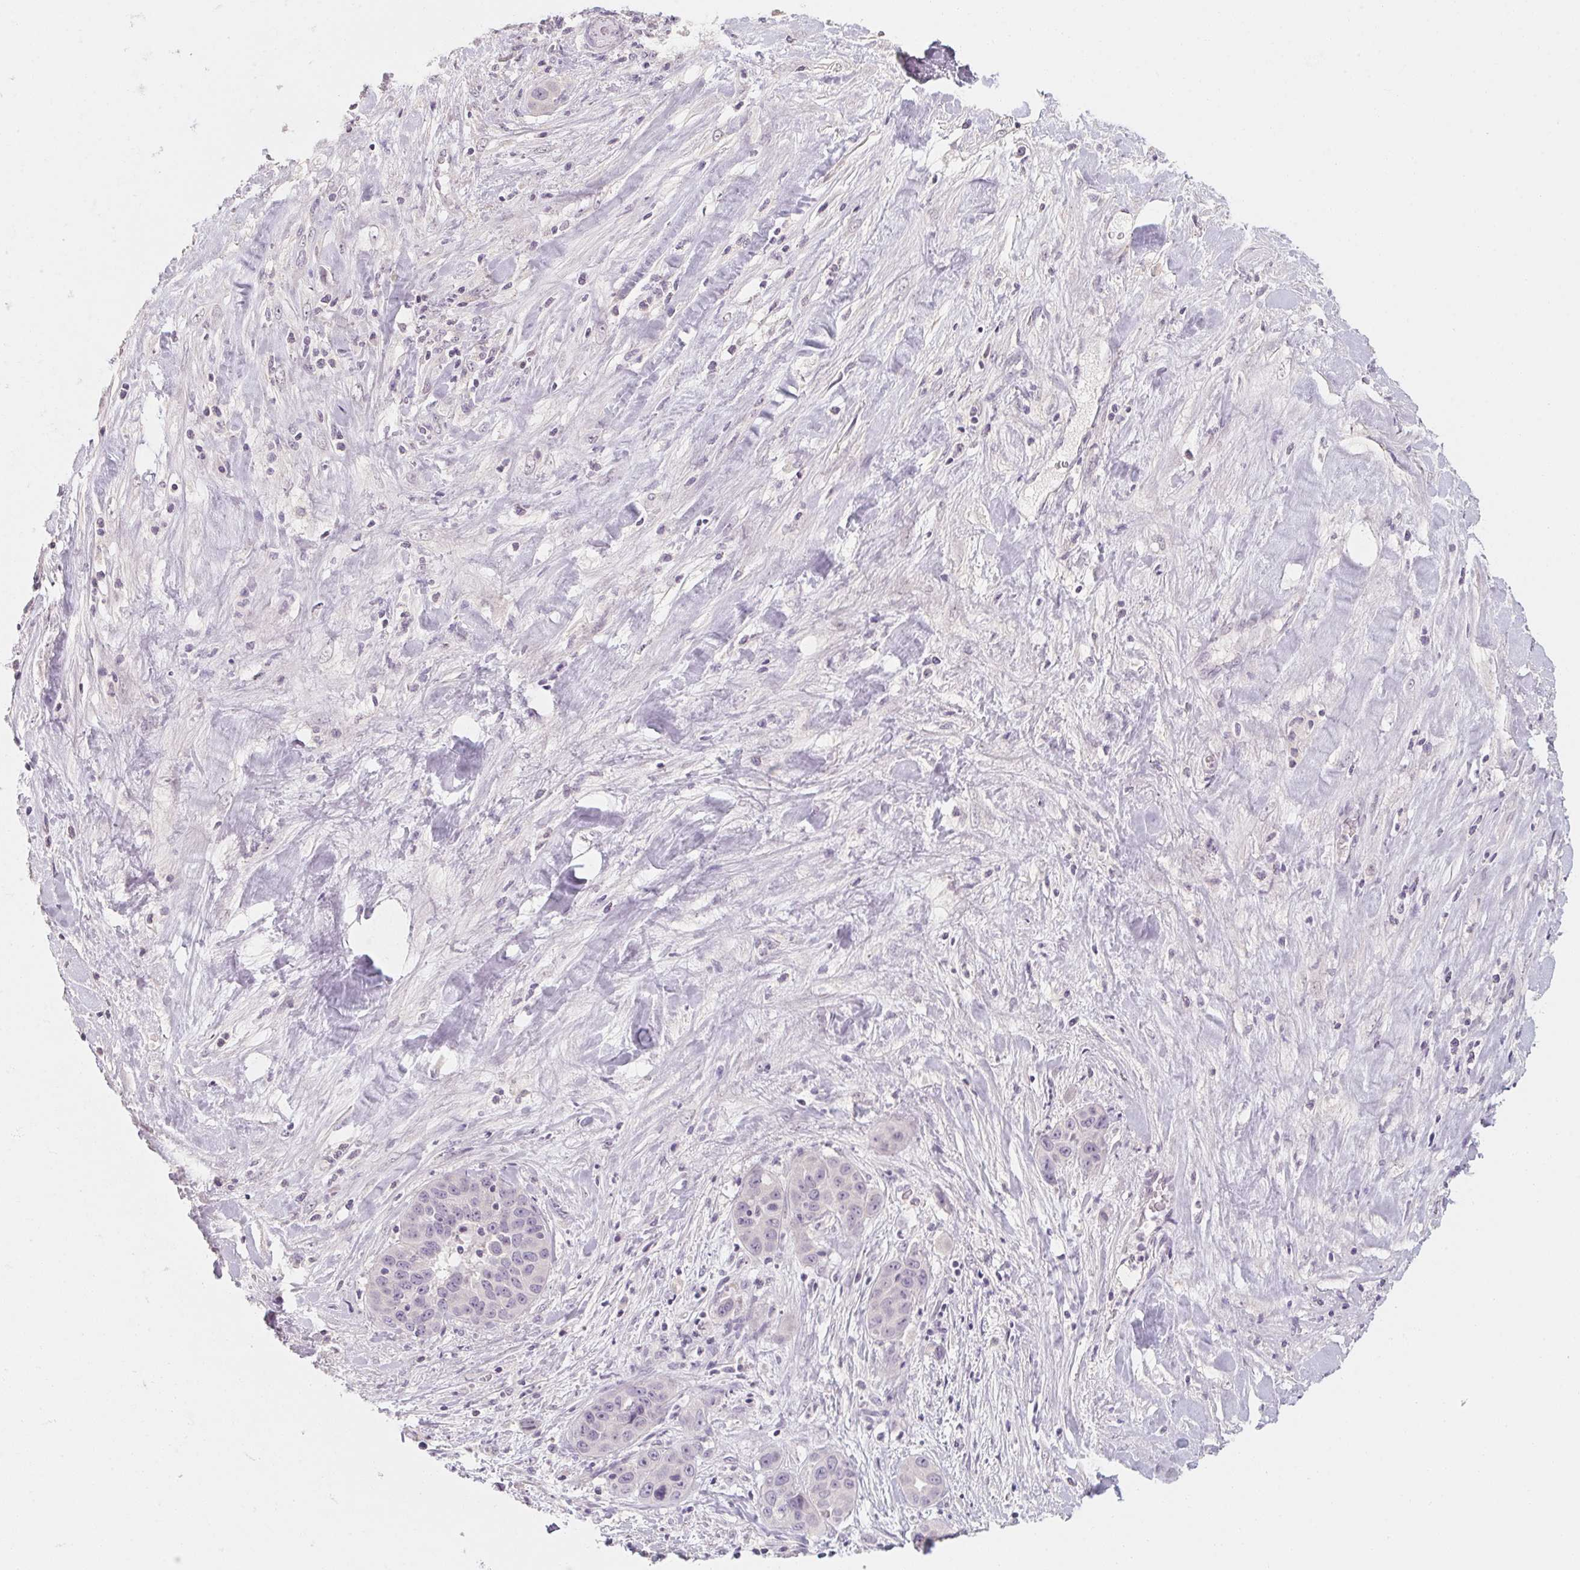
{"staining": {"intensity": "negative", "quantity": "none", "location": "none"}, "tissue": "liver cancer", "cell_type": "Tumor cells", "image_type": "cancer", "snomed": [{"axis": "morphology", "description": "Cholangiocarcinoma"}, {"axis": "topography", "description": "Liver"}], "caption": "Liver cancer (cholangiocarcinoma) was stained to show a protein in brown. There is no significant staining in tumor cells.", "gene": "CAPZA3", "patient": {"sex": "female", "age": 52}}